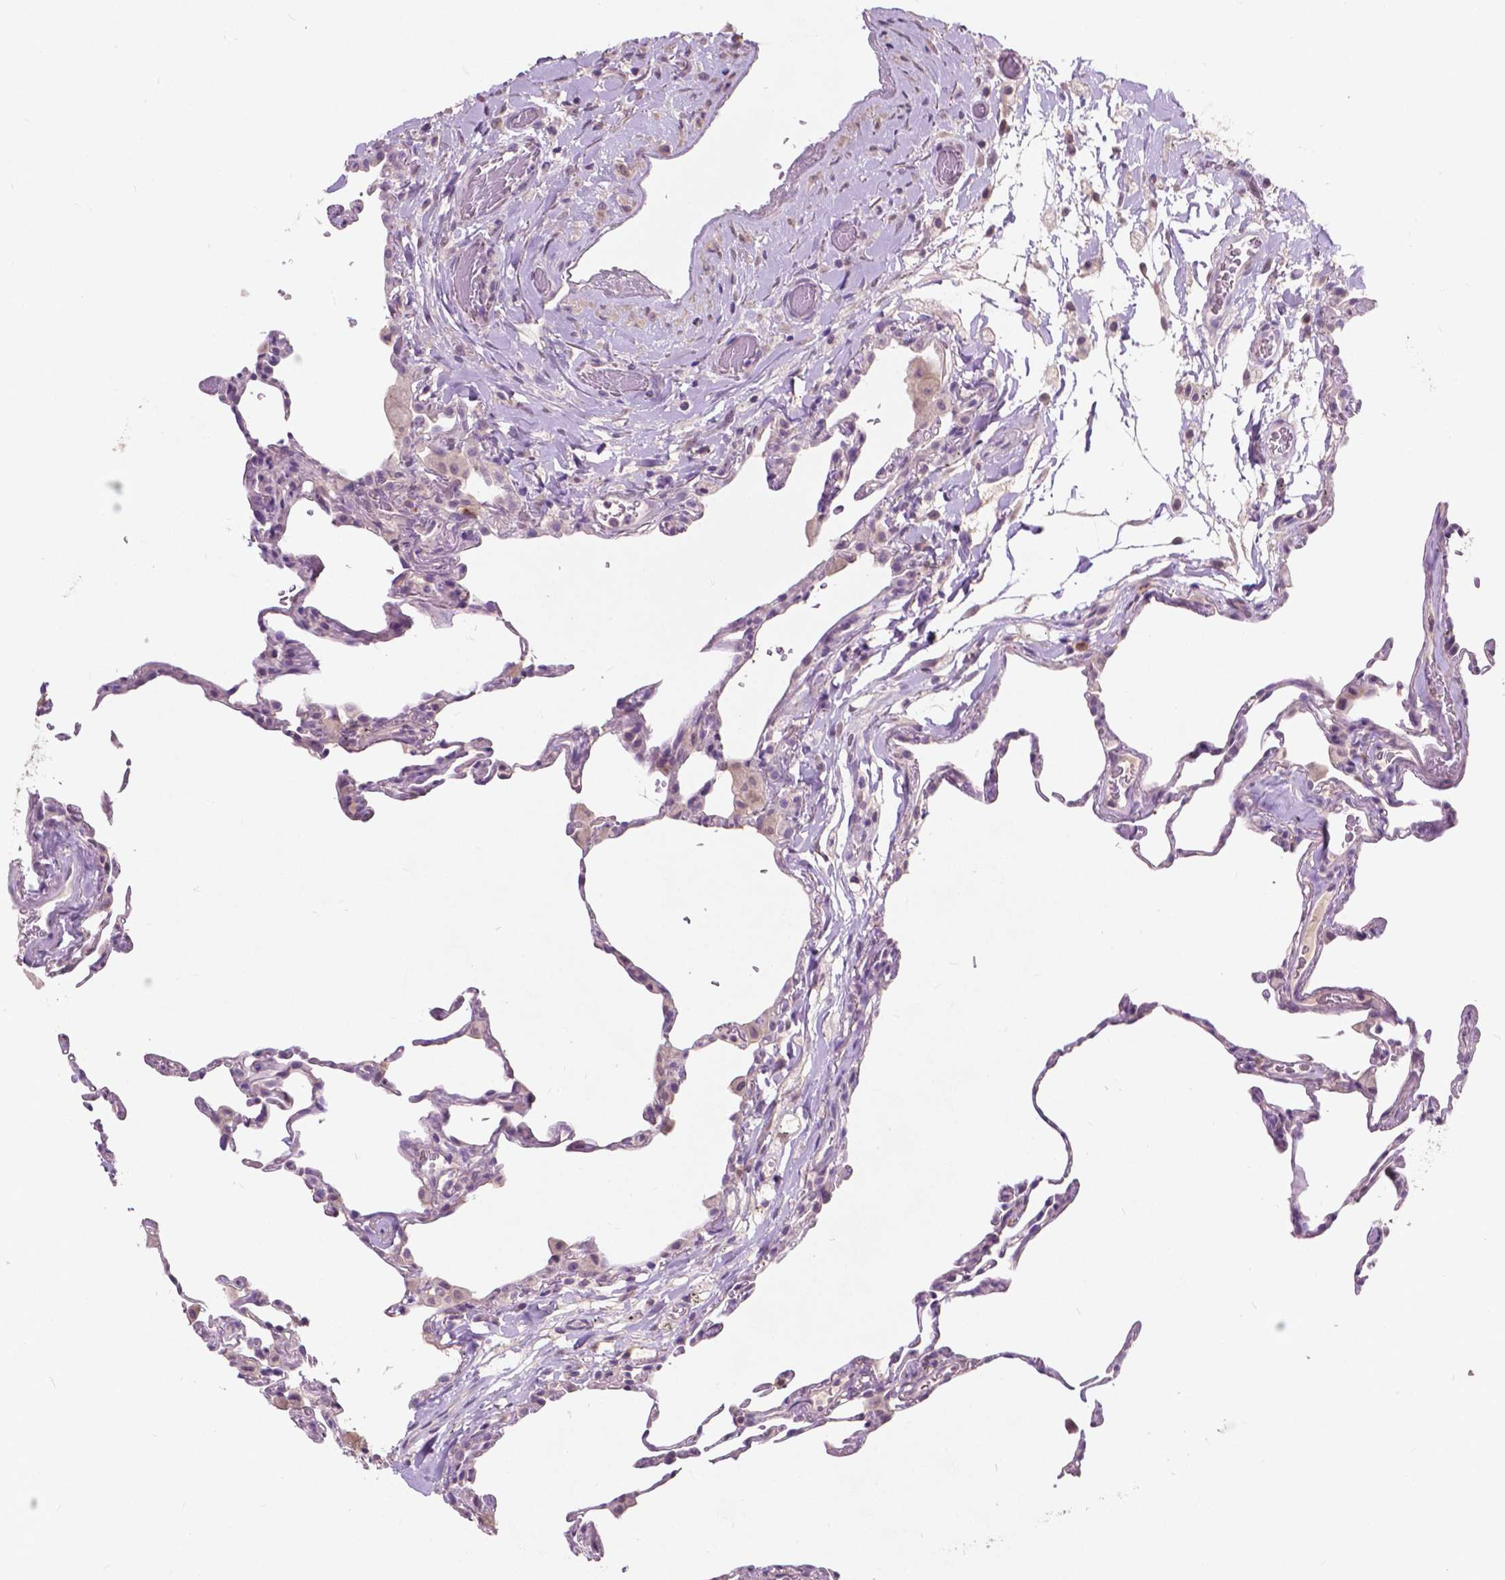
{"staining": {"intensity": "negative", "quantity": "none", "location": "none"}, "tissue": "lung", "cell_type": "Alveolar cells", "image_type": "normal", "snomed": [{"axis": "morphology", "description": "Normal tissue, NOS"}, {"axis": "topography", "description": "Lung"}], "caption": "This is a histopathology image of immunohistochemistry (IHC) staining of unremarkable lung, which shows no staining in alveolar cells.", "gene": "GPR37", "patient": {"sex": "female", "age": 57}}